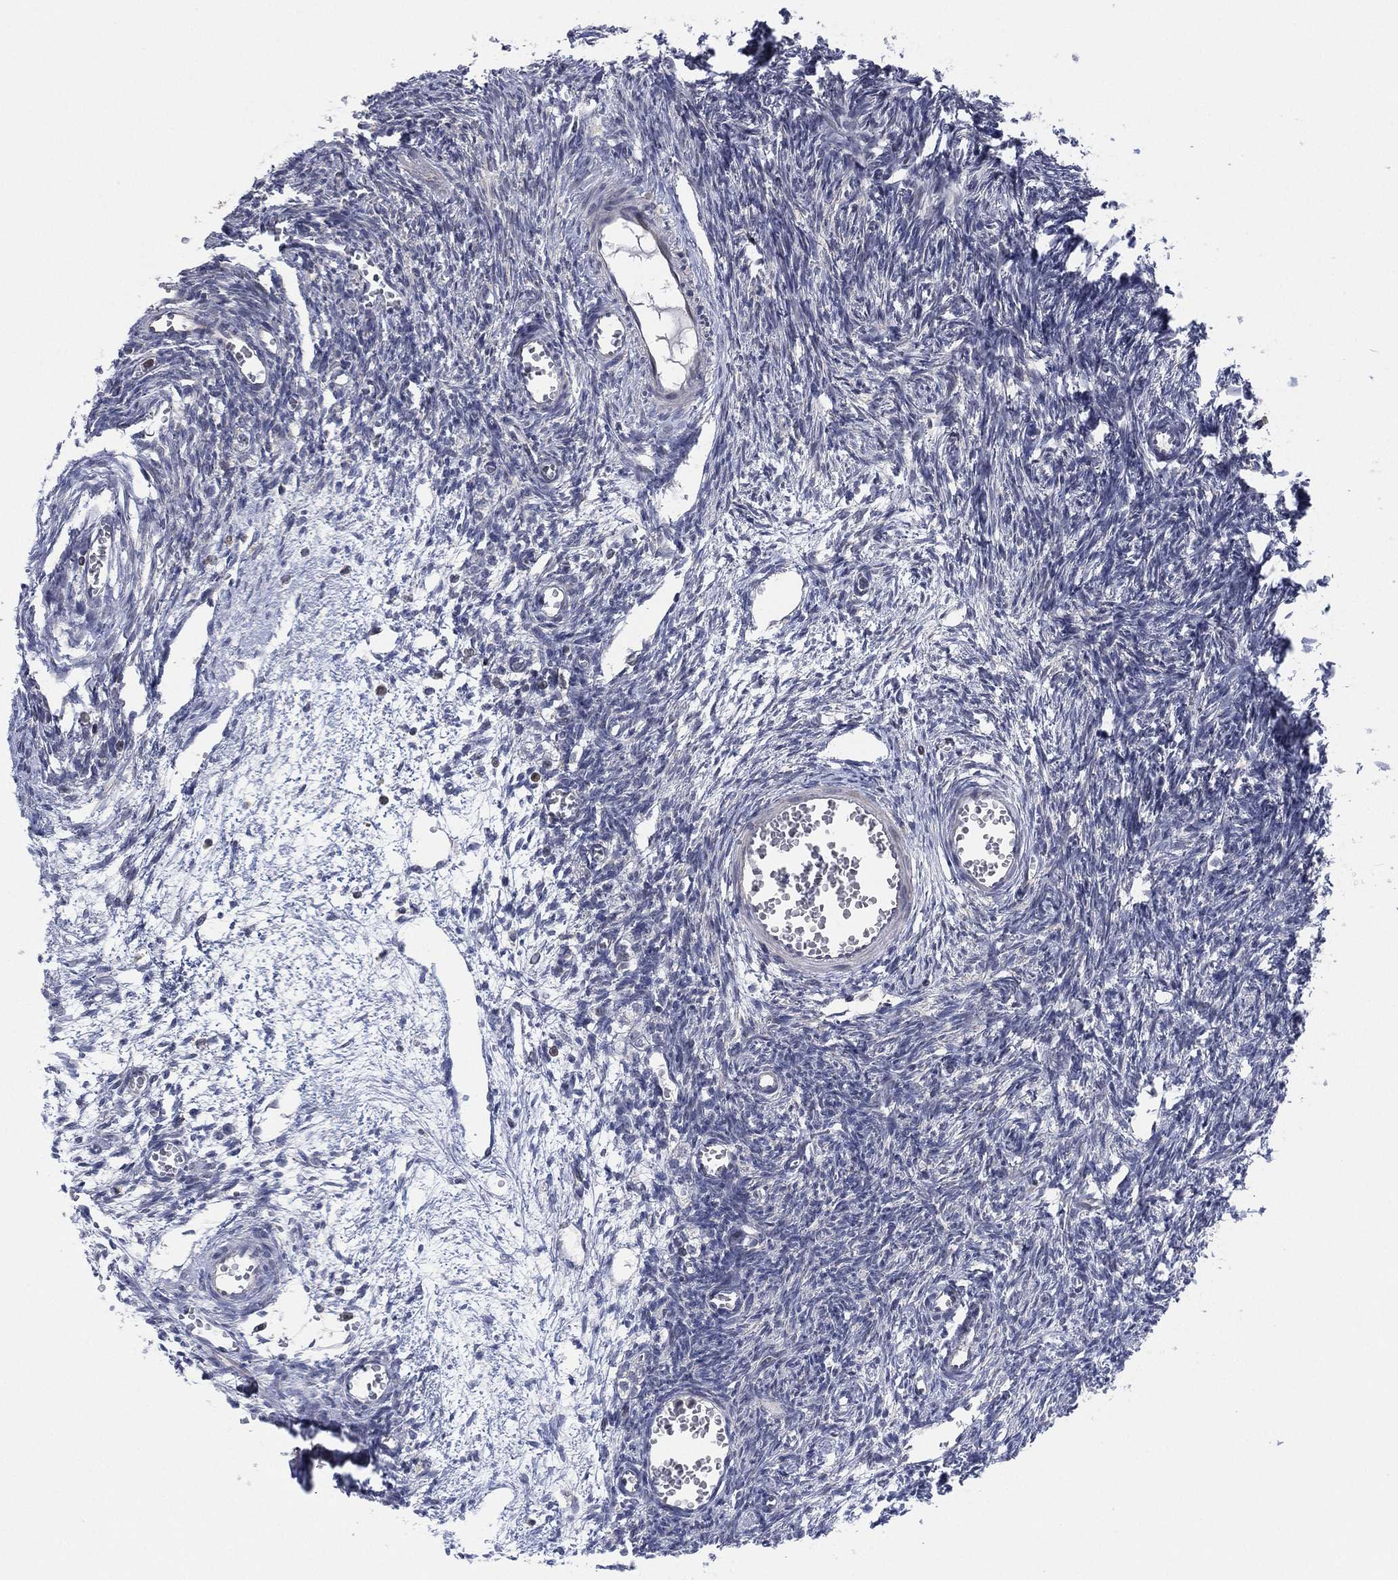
{"staining": {"intensity": "negative", "quantity": "none", "location": "none"}, "tissue": "ovary", "cell_type": "Ovarian stroma cells", "image_type": "normal", "snomed": [{"axis": "morphology", "description": "Normal tissue, NOS"}, {"axis": "topography", "description": "Ovary"}], "caption": "This is a histopathology image of IHC staining of unremarkable ovary, which shows no staining in ovarian stroma cells.", "gene": "TMCO1", "patient": {"sex": "female", "age": 27}}